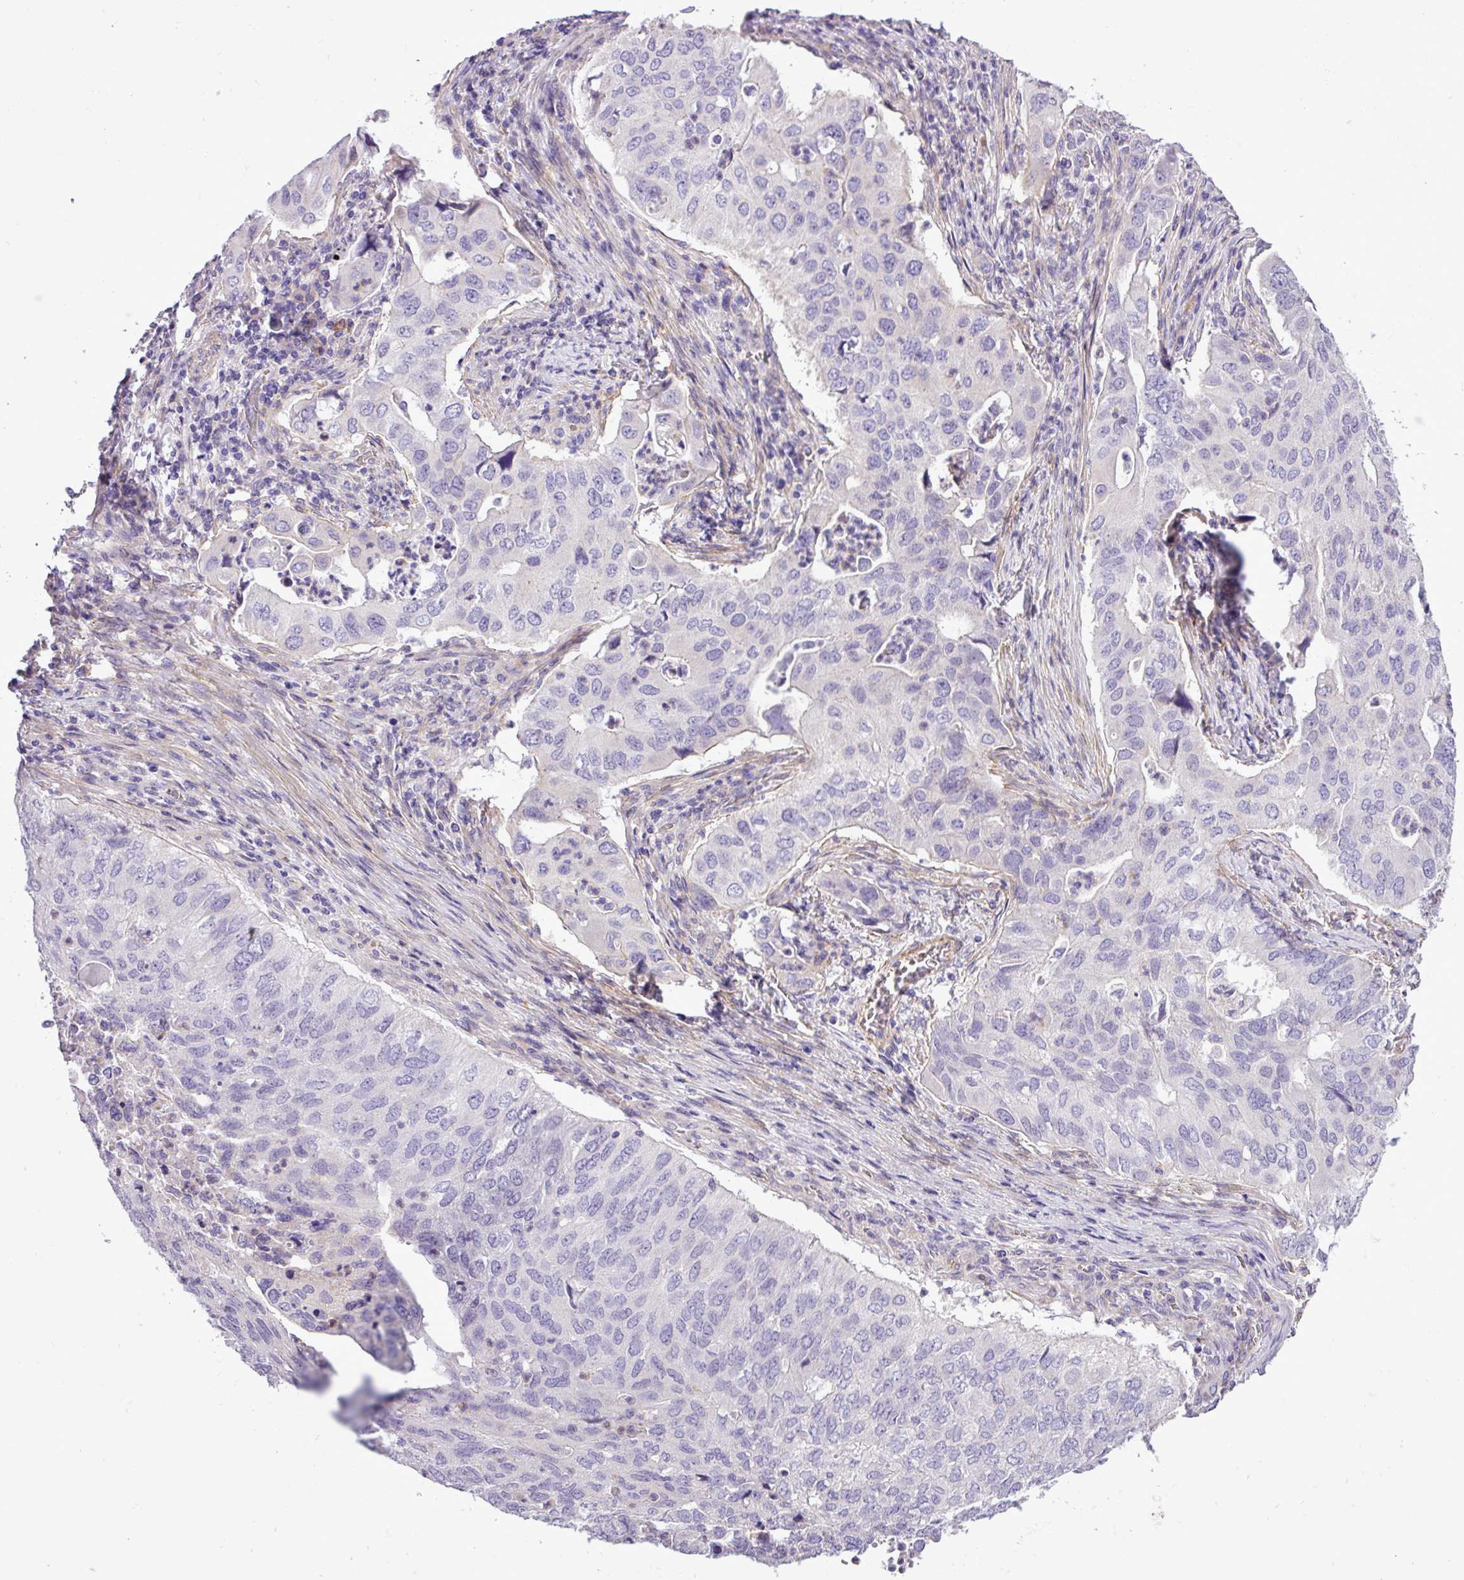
{"staining": {"intensity": "negative", "quantity": "none", "location": "none"}, "tissue": "lung cancer", "cell_type": "Tumor cells", "image_type": "cancer", "snomed": [{"axis": "morphology", "description": "Adenocarcinoma, NOS"}, {"axis": "topography", "description": "Lung"}], "caption": "Tumor cells show no significant staining in adenocarcinoma (lung). (DAB (3,3'-diaminobenzidine) immunohistochemistry with hematoxylin counter stain).", "gene": "C11orf91", "patient": {"sex": "male", "age": 48}}